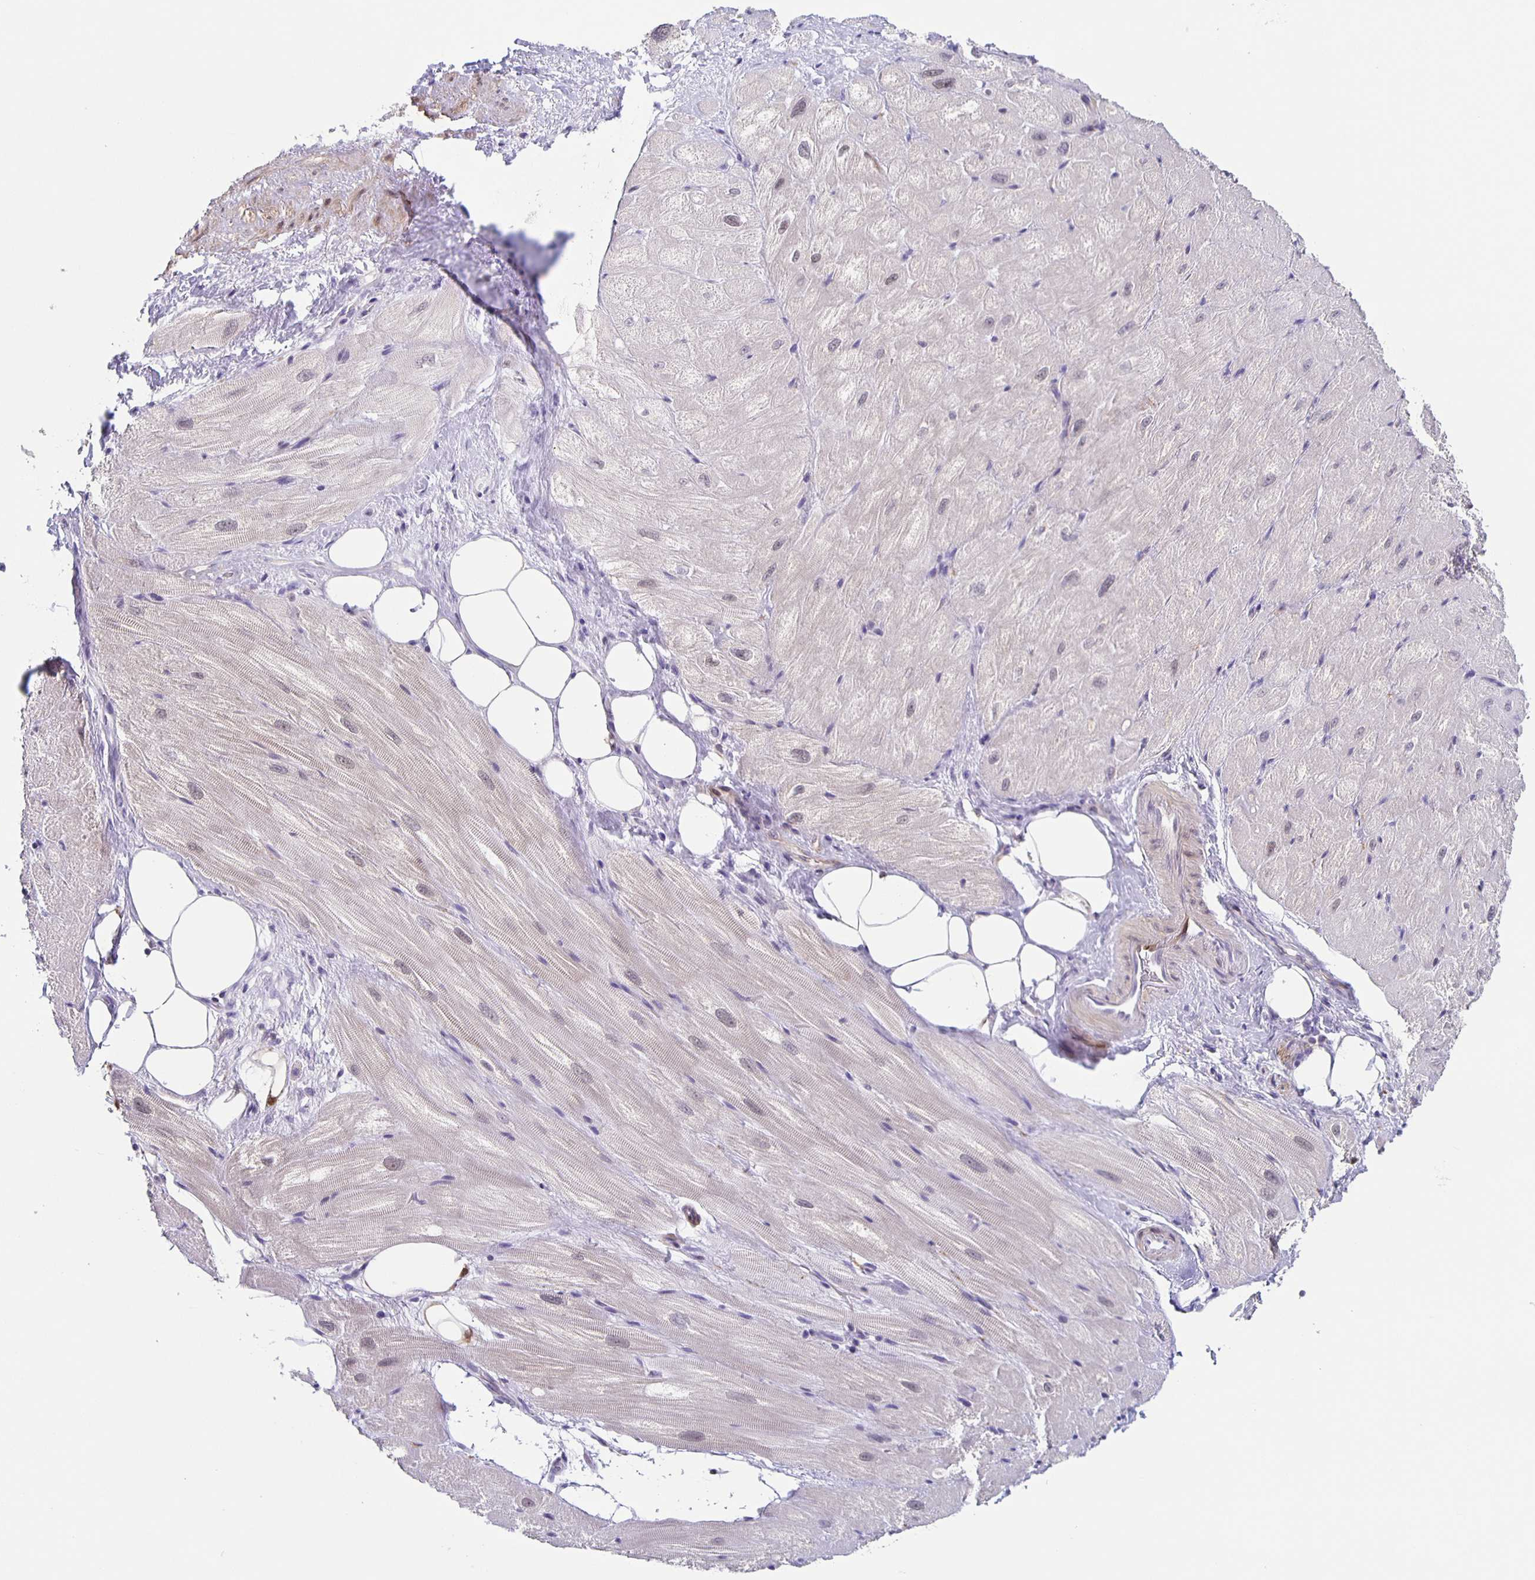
{"staining": {"intensity": "weak", "quantity": "25%-75%", "location": "cytoplasmic/membranous,nuclear"}, "tissue": "heart muscle", "cell_type": "Cardiomyocytes", "image_type": "normal", "snomed": [{"axis": "morphology", "description": "Normal tissue, NOS"}, {"axis": "topography", "description": "Heart"}], "caption": "This is an image of immunohistochemistry staining of benign heart muscle, which shows weak positivity in the cytoplasmic/membranous,nuclear of cardiomyocytes.", "gene": "TPPP", "patient": {"sex": "male", "age": 62}}